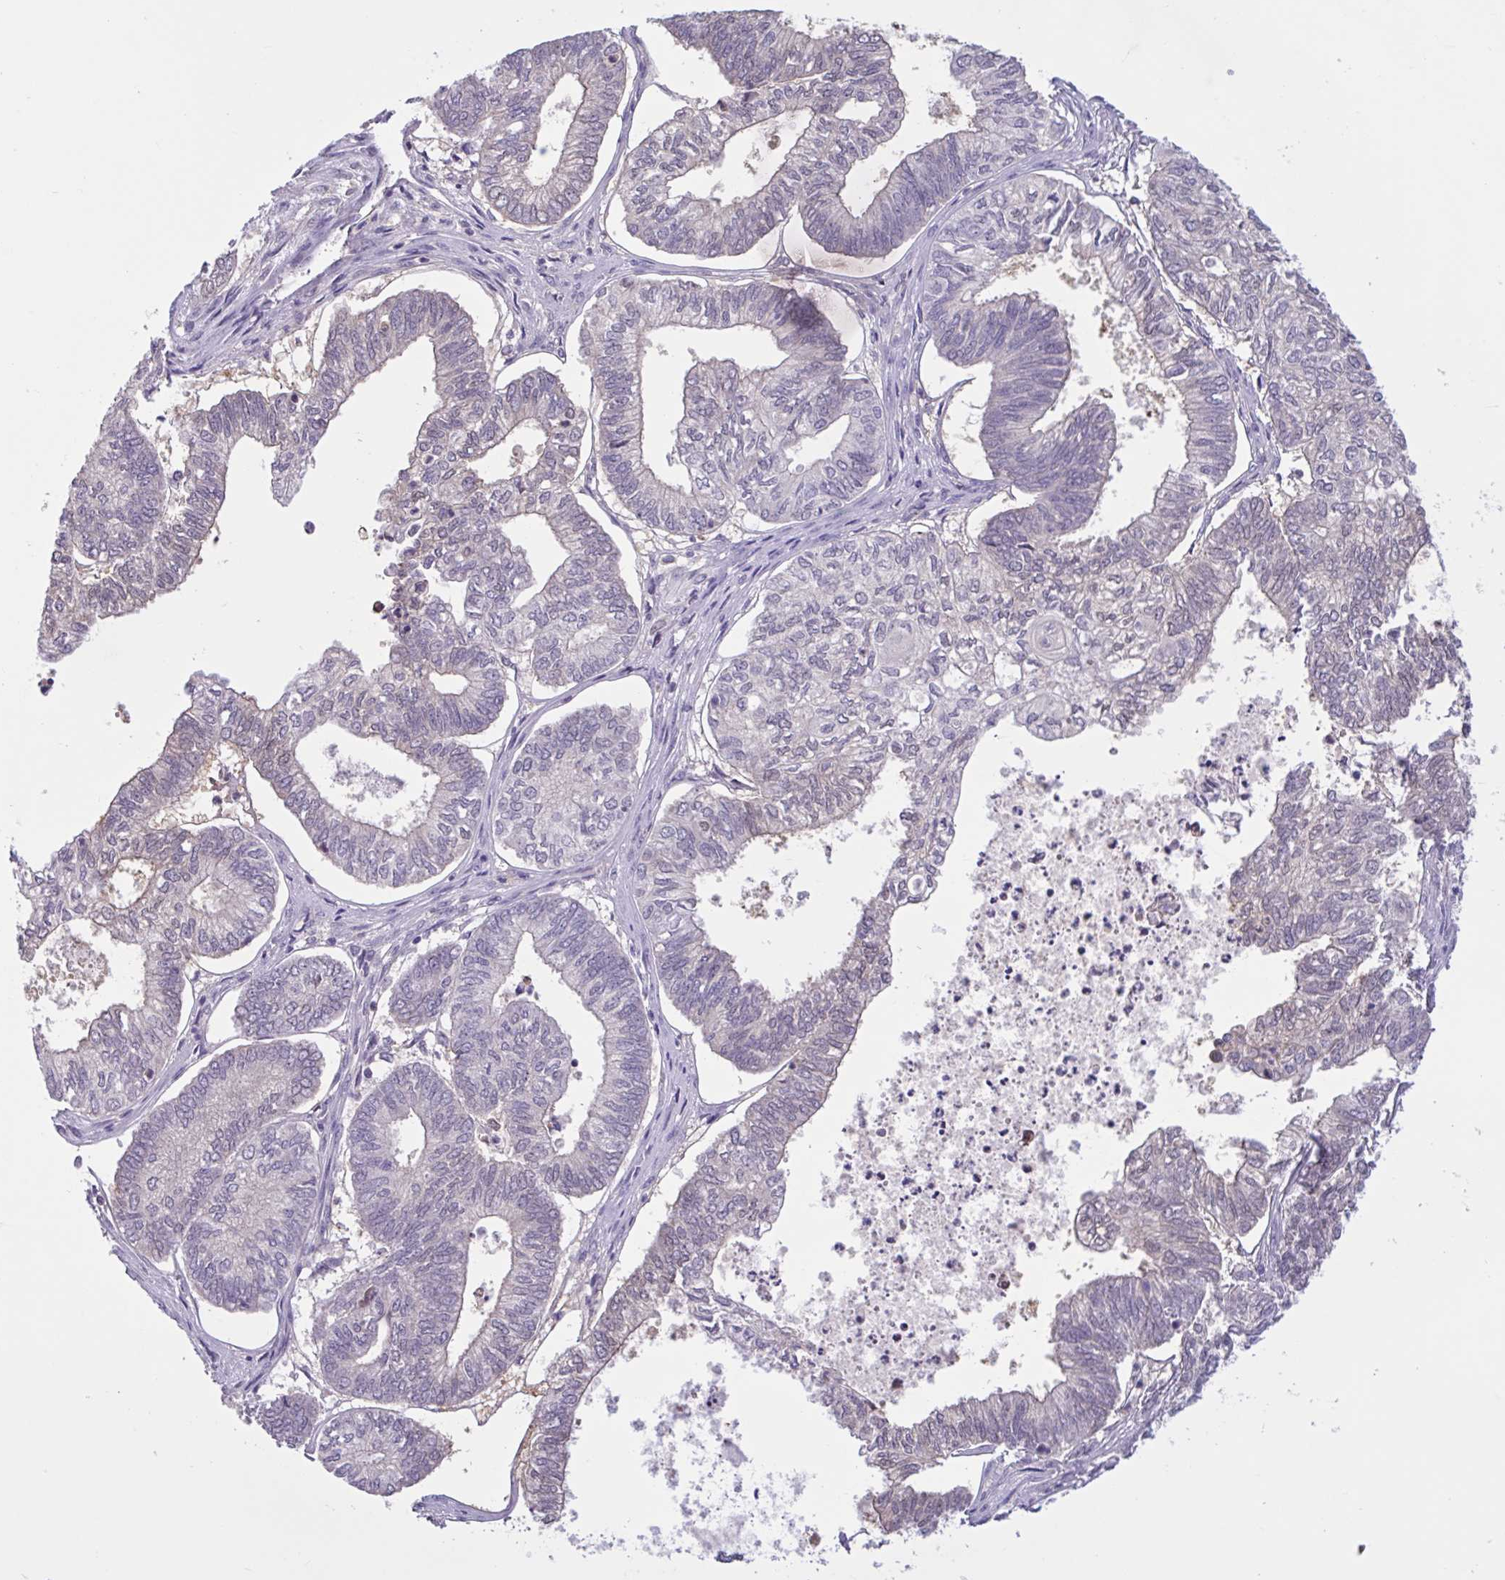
{"staining": {"intensity": "moderate", "quantity": "25%-75%", "location": "nuclear"}, "tissue": "ovarian cancer", "cell_type": "Tumor cells", "image_type": "cancer", "snomed": [{"axis": "morphology", "description": "Carcinoma, endometroid"}, {"axis": "topography", "description": "Ovary"}], "caption": "IHC photomicrograph of neoplastic tissue: human ovarian cancer stained using immunohistochemistry (IHC) reveals medium levels of moderate protein expression localized specifically in the nuclear of tumor cells, appearing as a nuclear brown color.", "gene": "RBL1", "patient": {"sex": "female", "age": 64}}